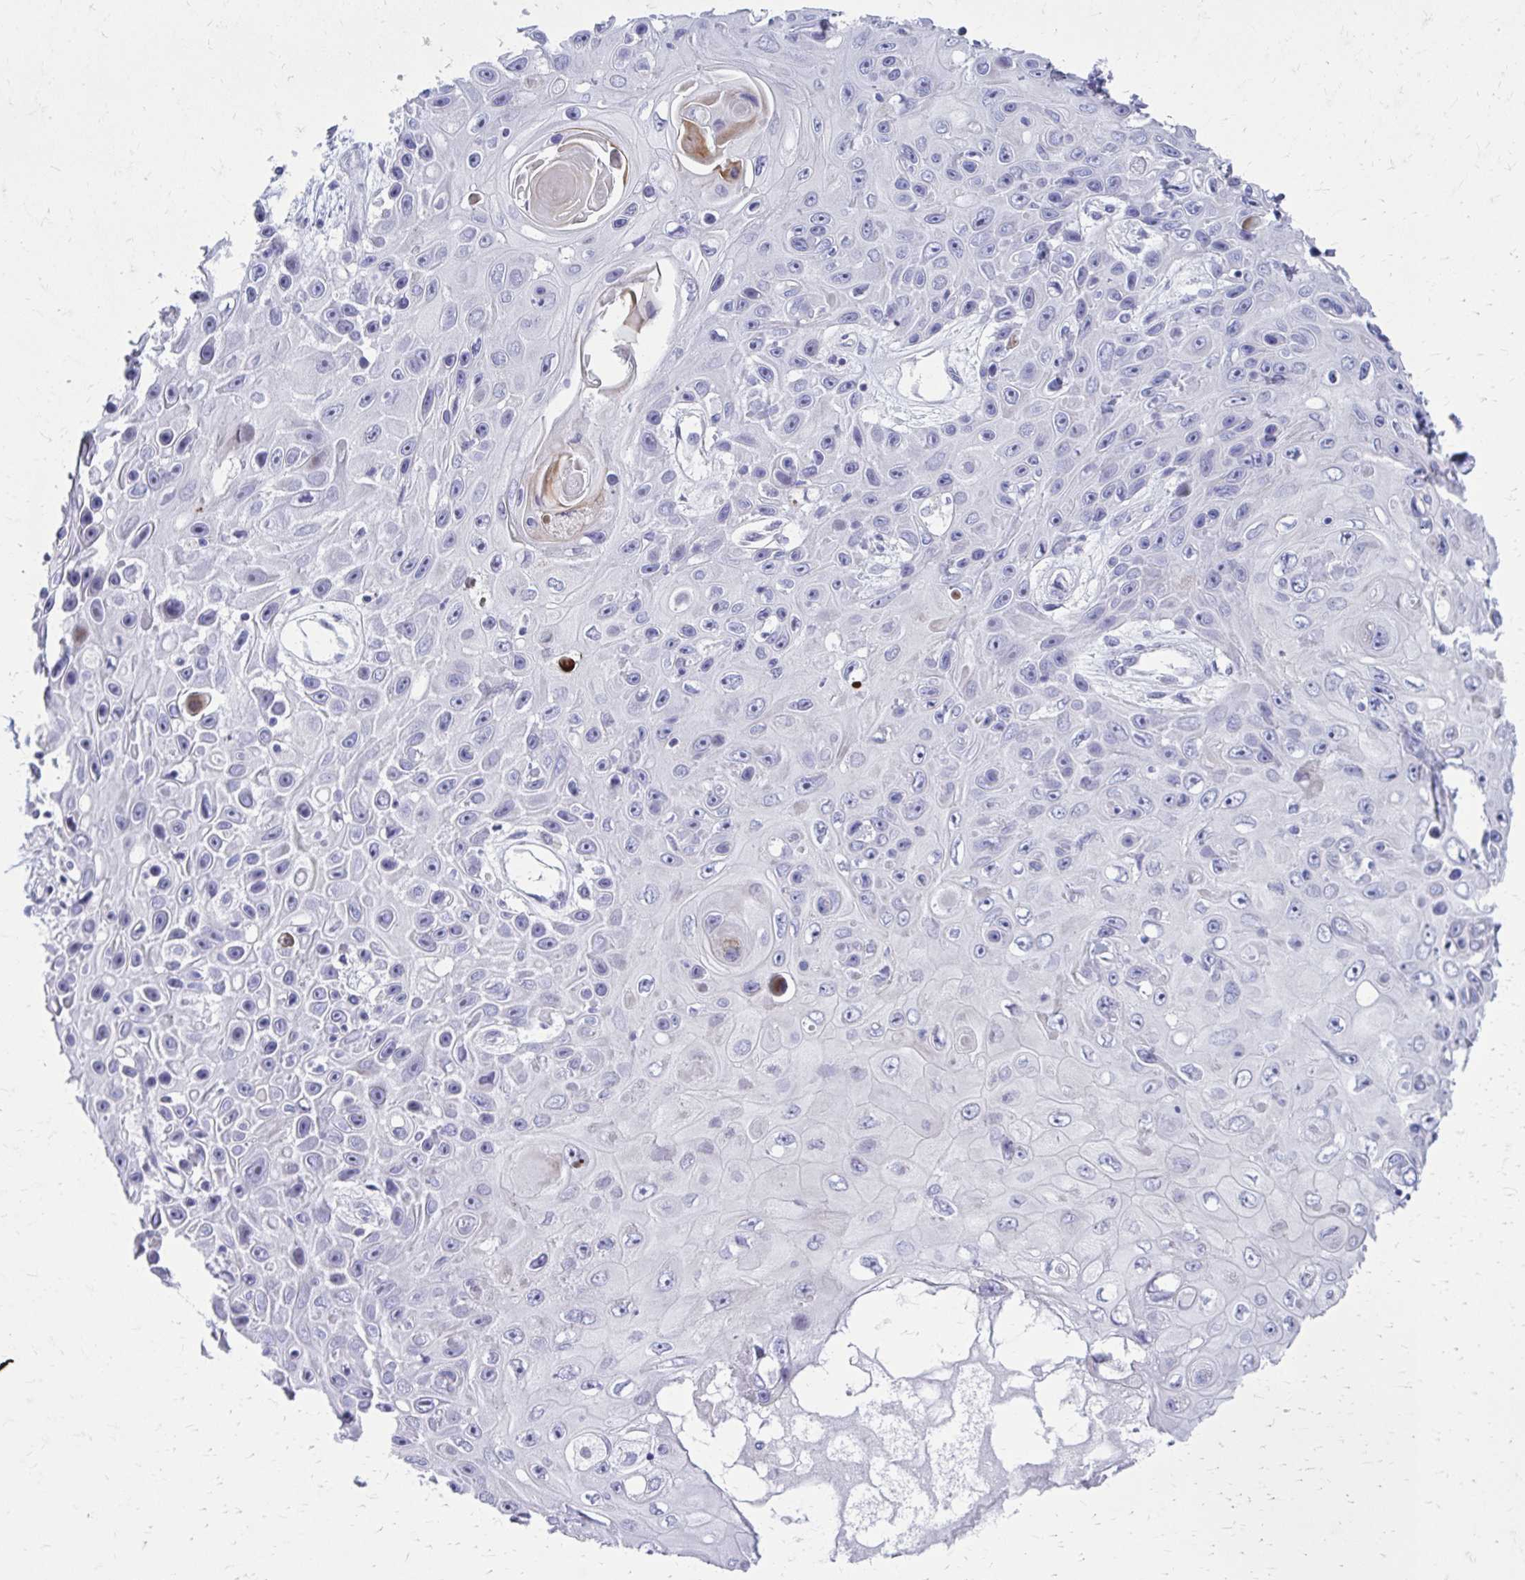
{"staining": {"intensity": "negative", "quantity": "none", "location": "none"}, "tissue": "skin cancer", "cell_type": "Tumor cells", "image_type": "cancer", "snomed": [{"axis": "morphology", "description": "Squamous cell carcinoma, NOS"}, {"axis": "topography", "description": "Skin"}], "caption": "Tumor cells show no significant protein positivity in squamous cell carcinoma (skin). (IHC, brightfield microscopy, high magnification).", "gene": "LCN15", "patient": {"sex": "male", "age": 82}}